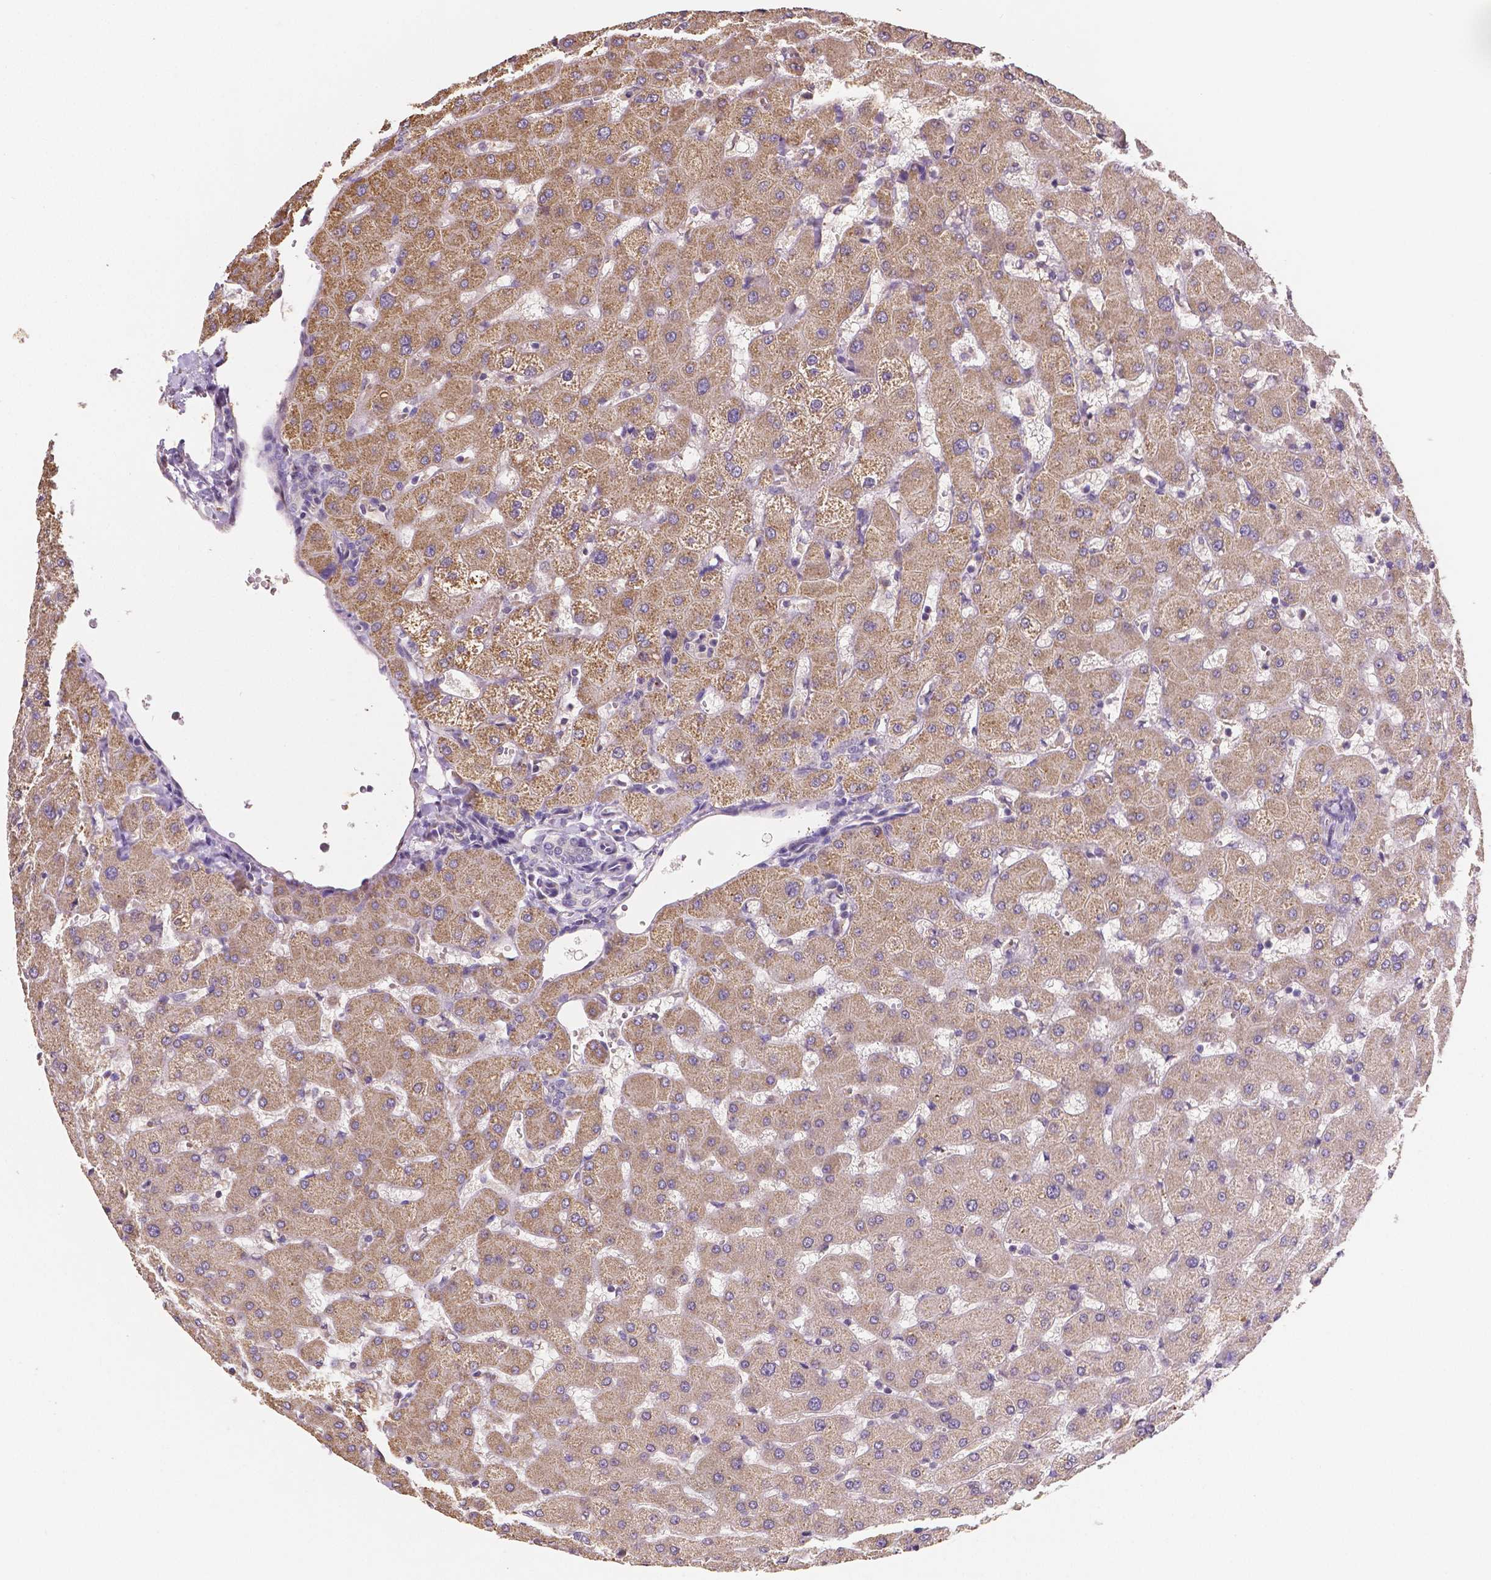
{"staining": {"intensity": "negative", "quantity": "none", "location": "none"}, "tissue": "liver", "cell_type": "Cholangiocytes", "image_type": "normal", "snomed": [{"axis": "morphology", "description": "Normal tissue, NOS"}, {"axis": "topography", "description": "Liver"}], "caption": "Immunohistochemistry (IHC) of unremarkable human liver displays no positivity in cholangiocytes.", "gene": "ELAVL2", "patient": {"sex": "female", "age": 63}}